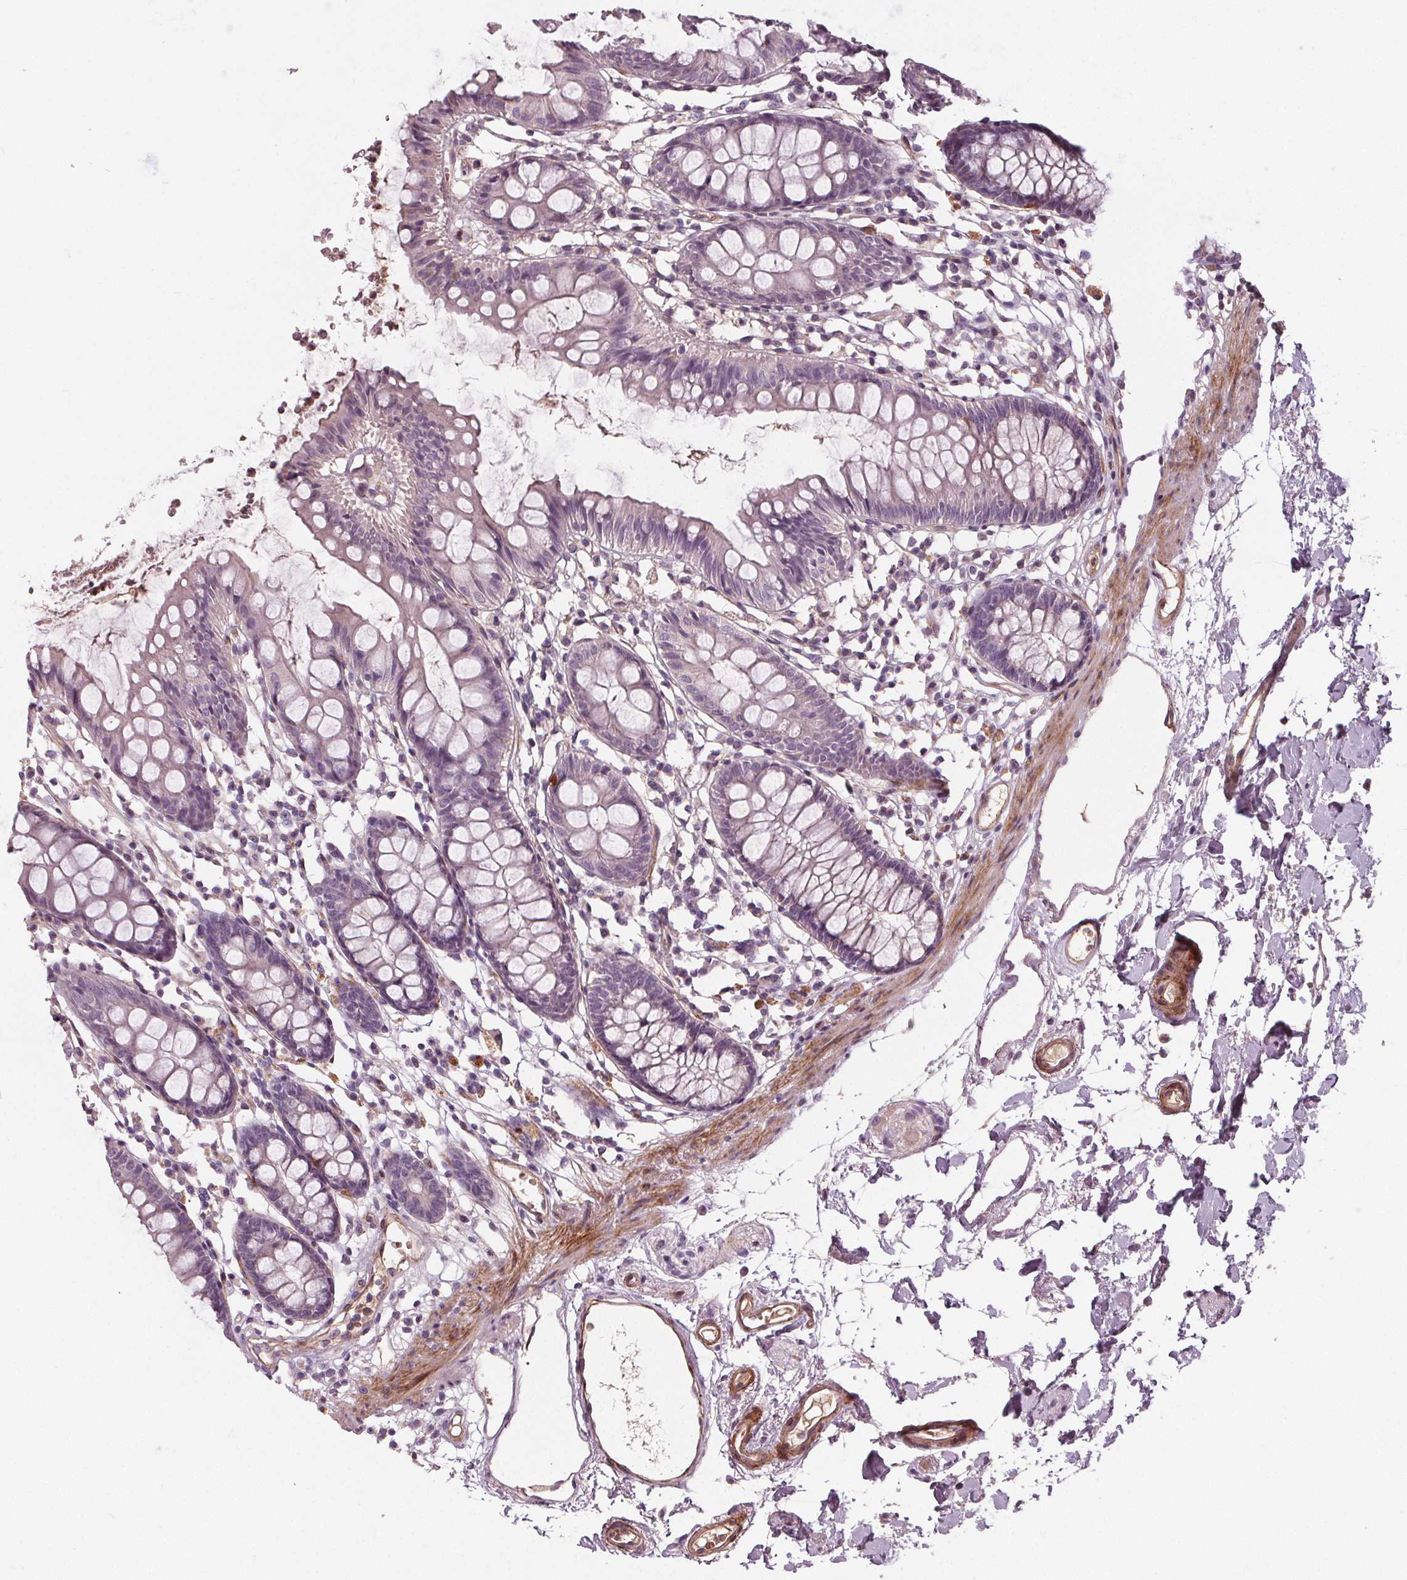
{"staining": {"intensity": "moderate", "quantity": ">75%", "location": "cytoplasmic/membranous"}, "tissue": "colon", "cell_type": "Endothelial cells", "image_type": "normal", "snomed": [{"axis": "morphology", "description": "Normal tissue, NOS"}, {"axis": "topography", "description": "Colon"}], "caption": "Immunohistochemical staining of unremarkable human colon demonstrates medium levels of moderate cytoplasmic/membranous positivity in about >75% of endothelial cells. (Brightfield microscopy of DAB IHC at high magnification).", "gene": "PDGFD", "patient": {"sex": "female", "age": 84}}